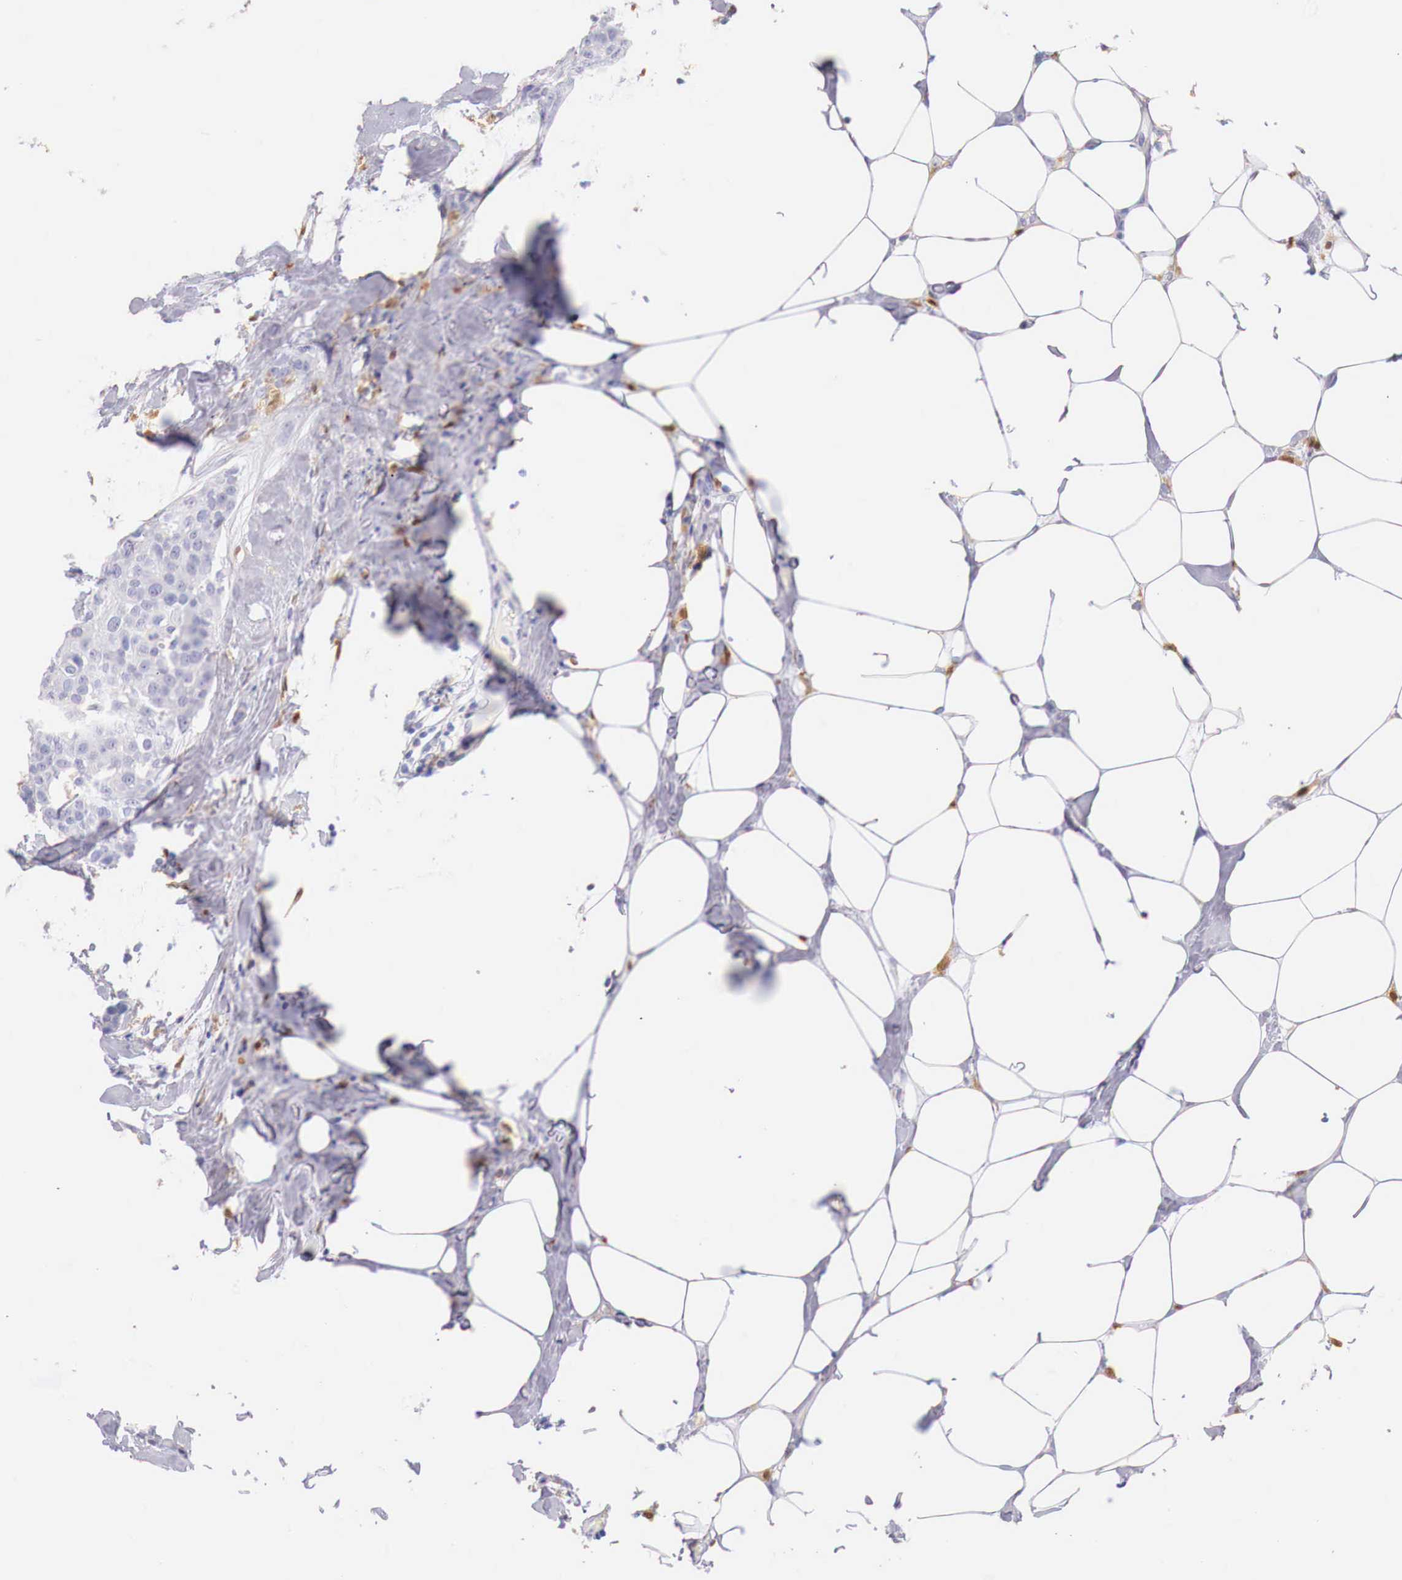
{"staining": {"intensity": "negative", "quantity": "none", "location": "none"}, "tissue": "breast cancer", "cell_type": "Tumor cells", "image_type": "cancer", "snomed": [{"axis": "morphology", "description": "Duct carcinoma"}, {"axis": "topography", "description": "Breast"}], "caption": "A micrograph of human breast invasive ductal carcinoma is negative for staining in tumor cells. (Immunohistochemistry (ihc), brightfield microscopy, high magnification).", "gene": "RENBP", "patient": {"sex": "female", "age": 45}}